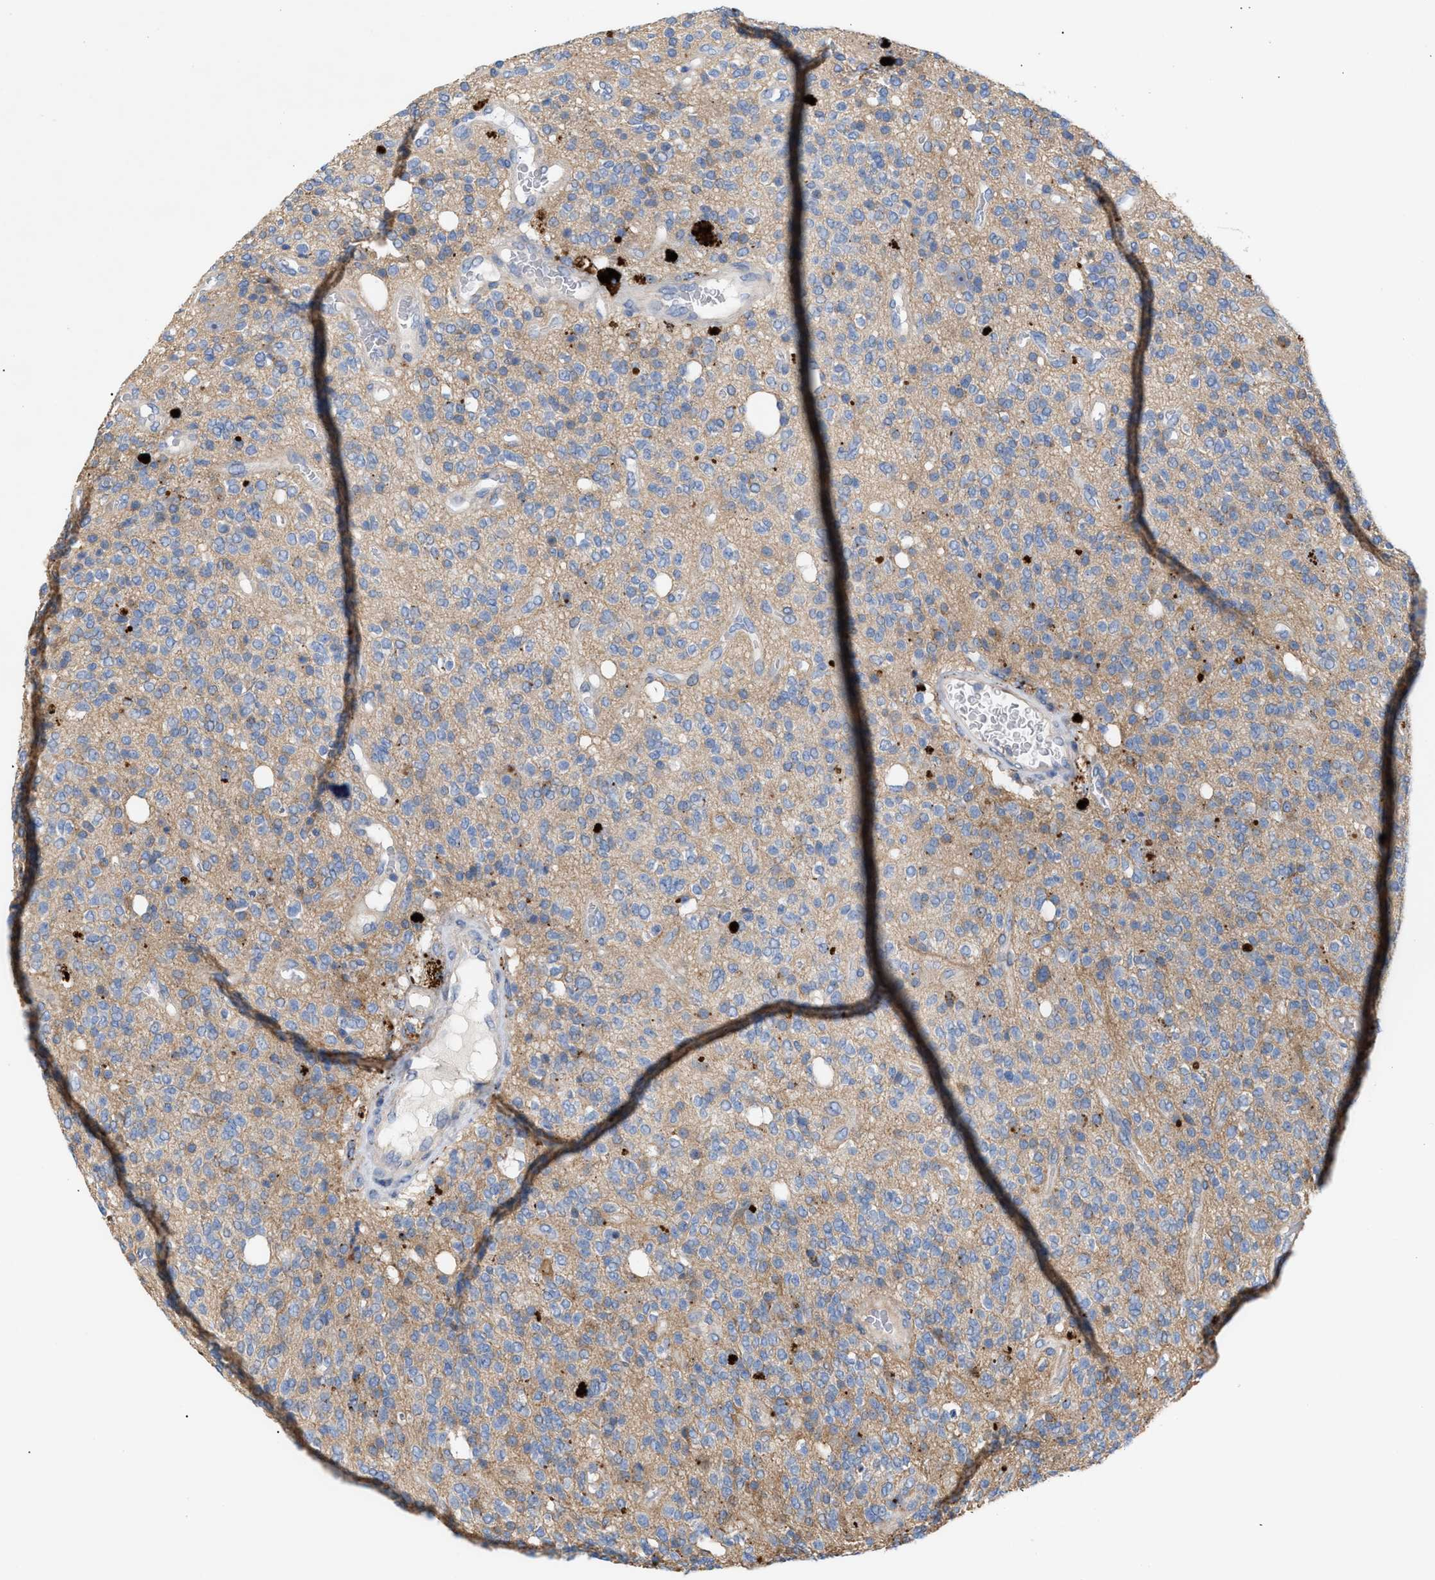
{"staining": {"intensity": "weak", "quantity": ">75%", "location": "cytoplasmic/membranous"}, "tissue": "glioma", "cell_type": "Tumor cells", "image_type": "cancer", "snomed": [{"axis": "morphology", "description": "Glioma, malignant, High grade"}, {"axis": "topography", "description": "Brain"}], "caption": "Approximately >75% of tumor cells in malignant glioma (high-grade) show weak cytoplasmic/membranous protein staining as visualized by brown immunohistochemical staining.", "gene": "MBTD1", "patient": {"sex": "male", "age": 34}}